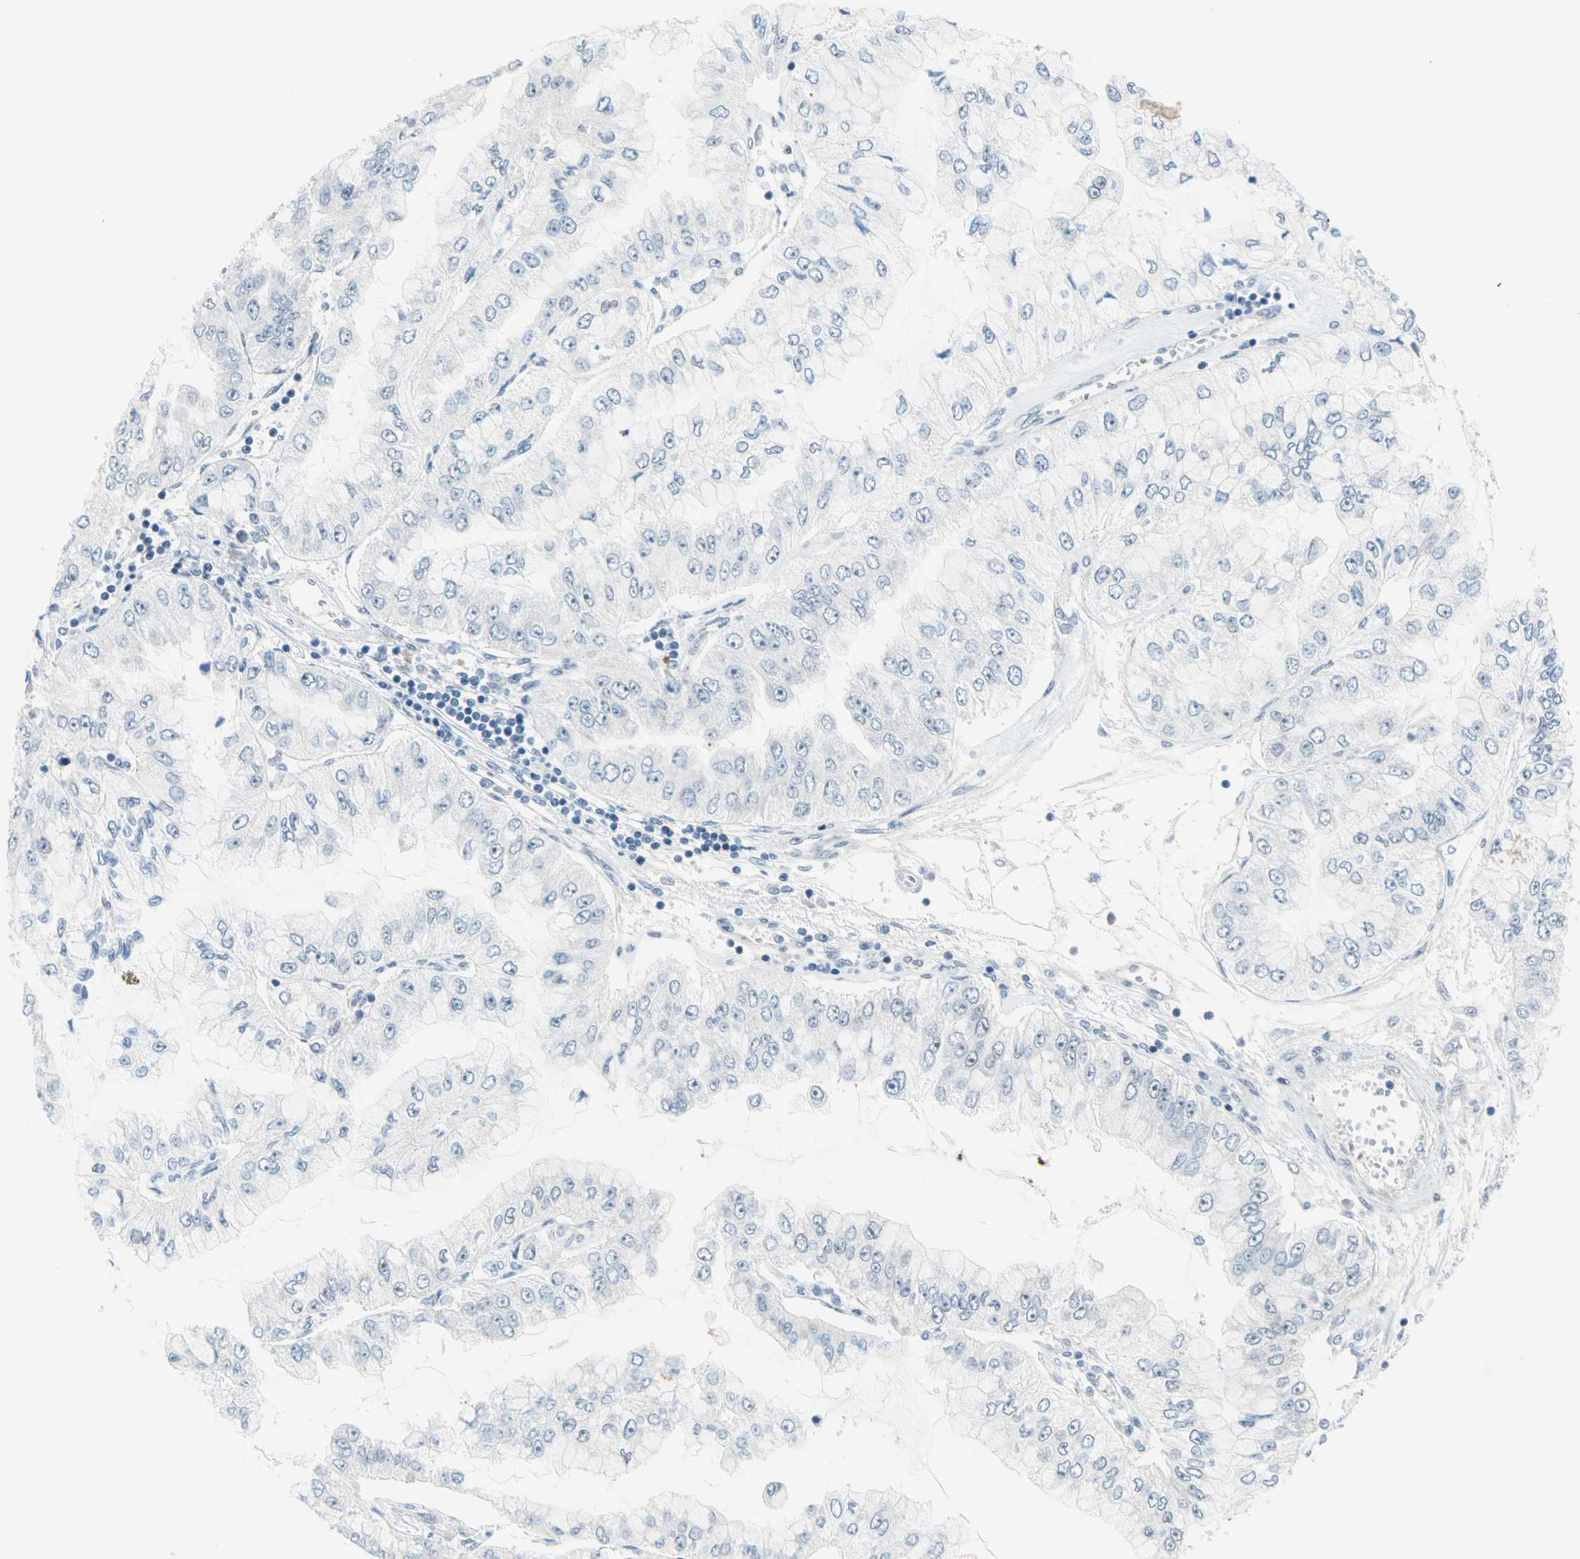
{"staining": {"intensity": "negative", "quantity": "none", "location": "none"}, "tissue": "liver cancer", "cell_type": "Tumor cells", "image_type": "cancer", "snomed": [{"axis": "morphology", "description": "Cholangiocarcinoma"}, {"axis": "topography", "description": "Liver"}], "caption": "This is an immunohistochemistry photomicrograph of human liver cholangiocarcinoma. There is no positivity in tumor cells.", "gene": "PIN1", "patient": {"sex": "female", "age": 79}}